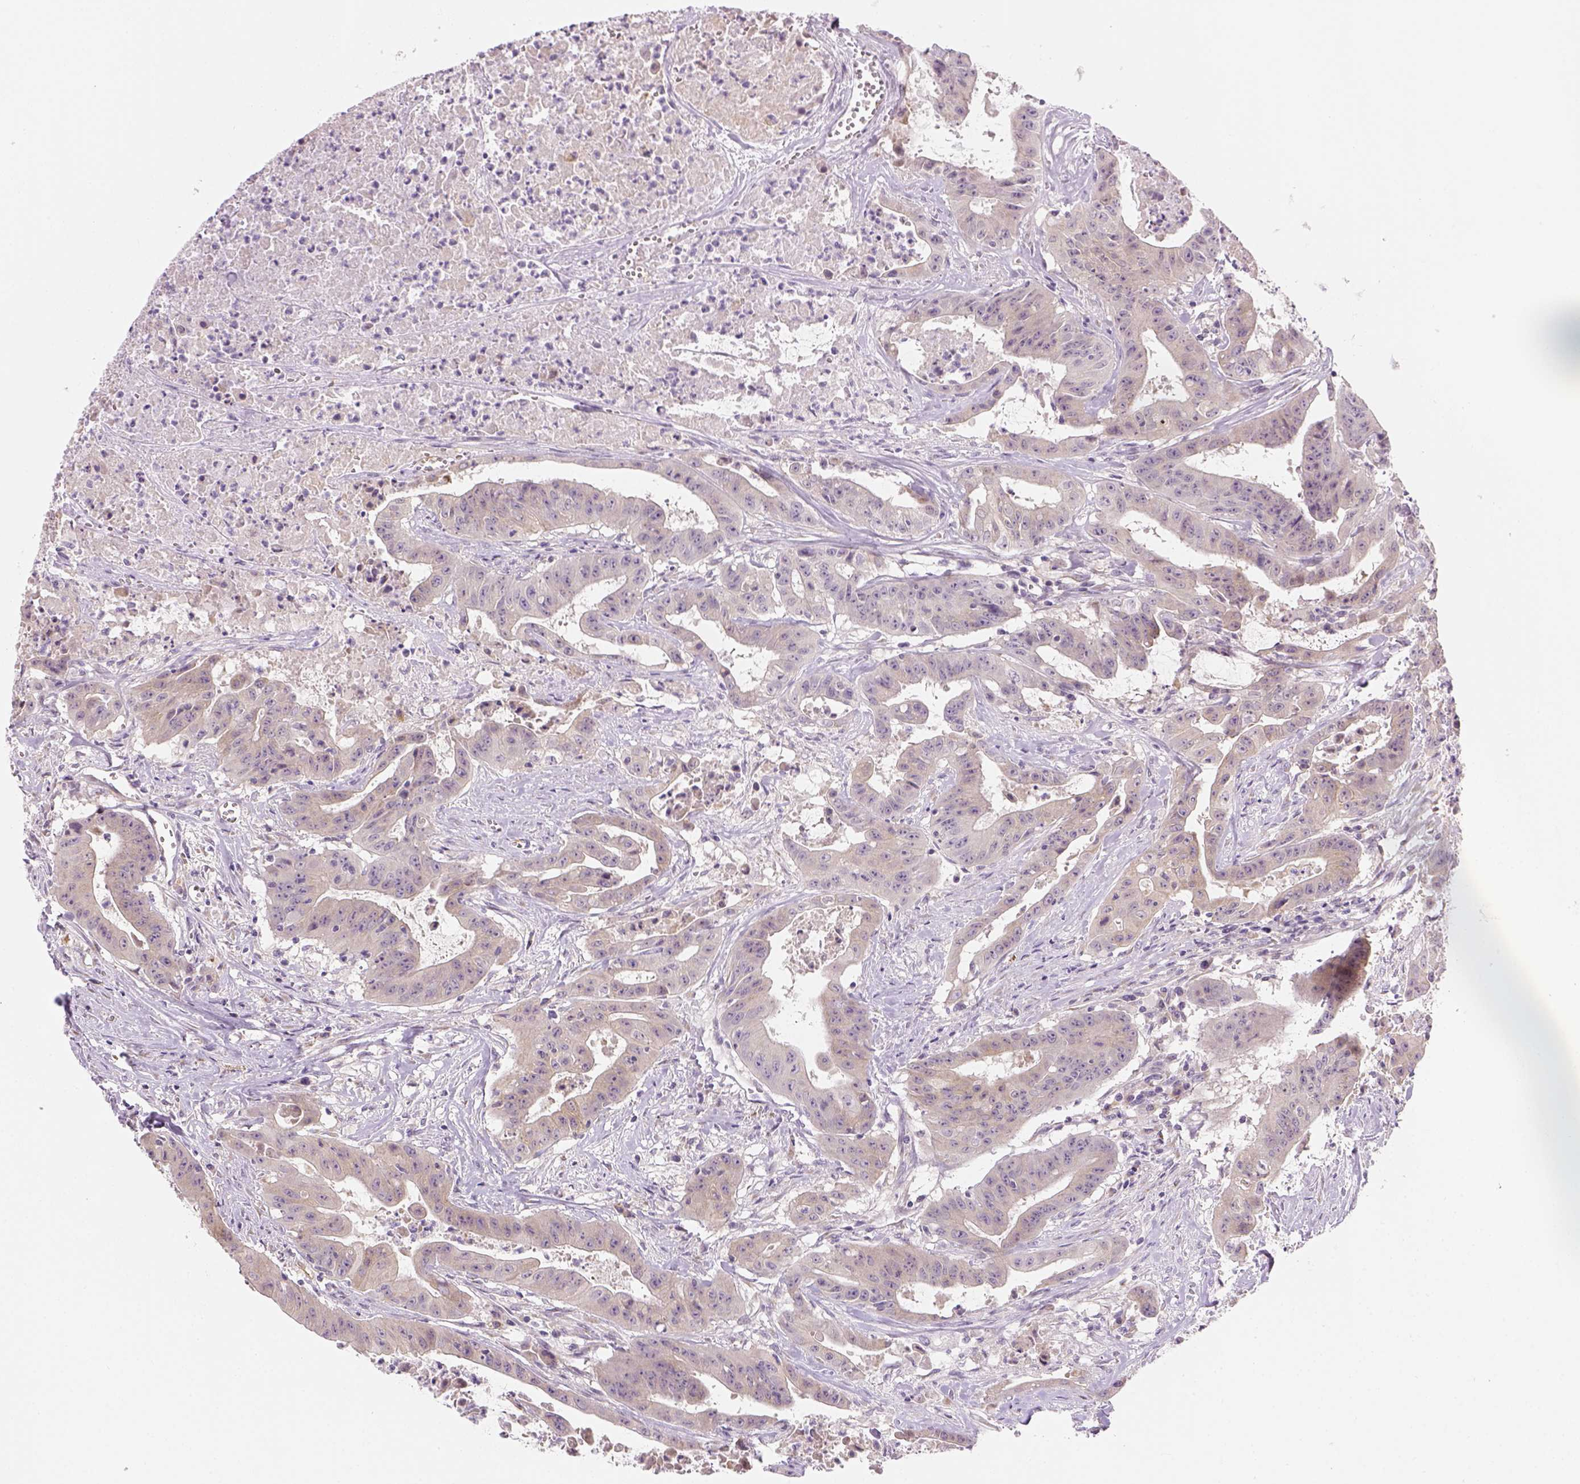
{"staining": {"intensity": "negative", "quantity": "none", "location": "none"}, "tissue": "colorectal cancer", "cell_type": "Tumor cells", "image_type": "cancer", "snomed": [{"axis": "morphology", "description": "Adenocarcinoma, NOS"}, {"axis": "topography", "description": "Colon"}], "caption": "The IHC micrograph has no significant positivity in tumor cells of colorectal cancer tissue.", "gene": "CACNB1", "patient": {"sex": "male", "age": 33}}